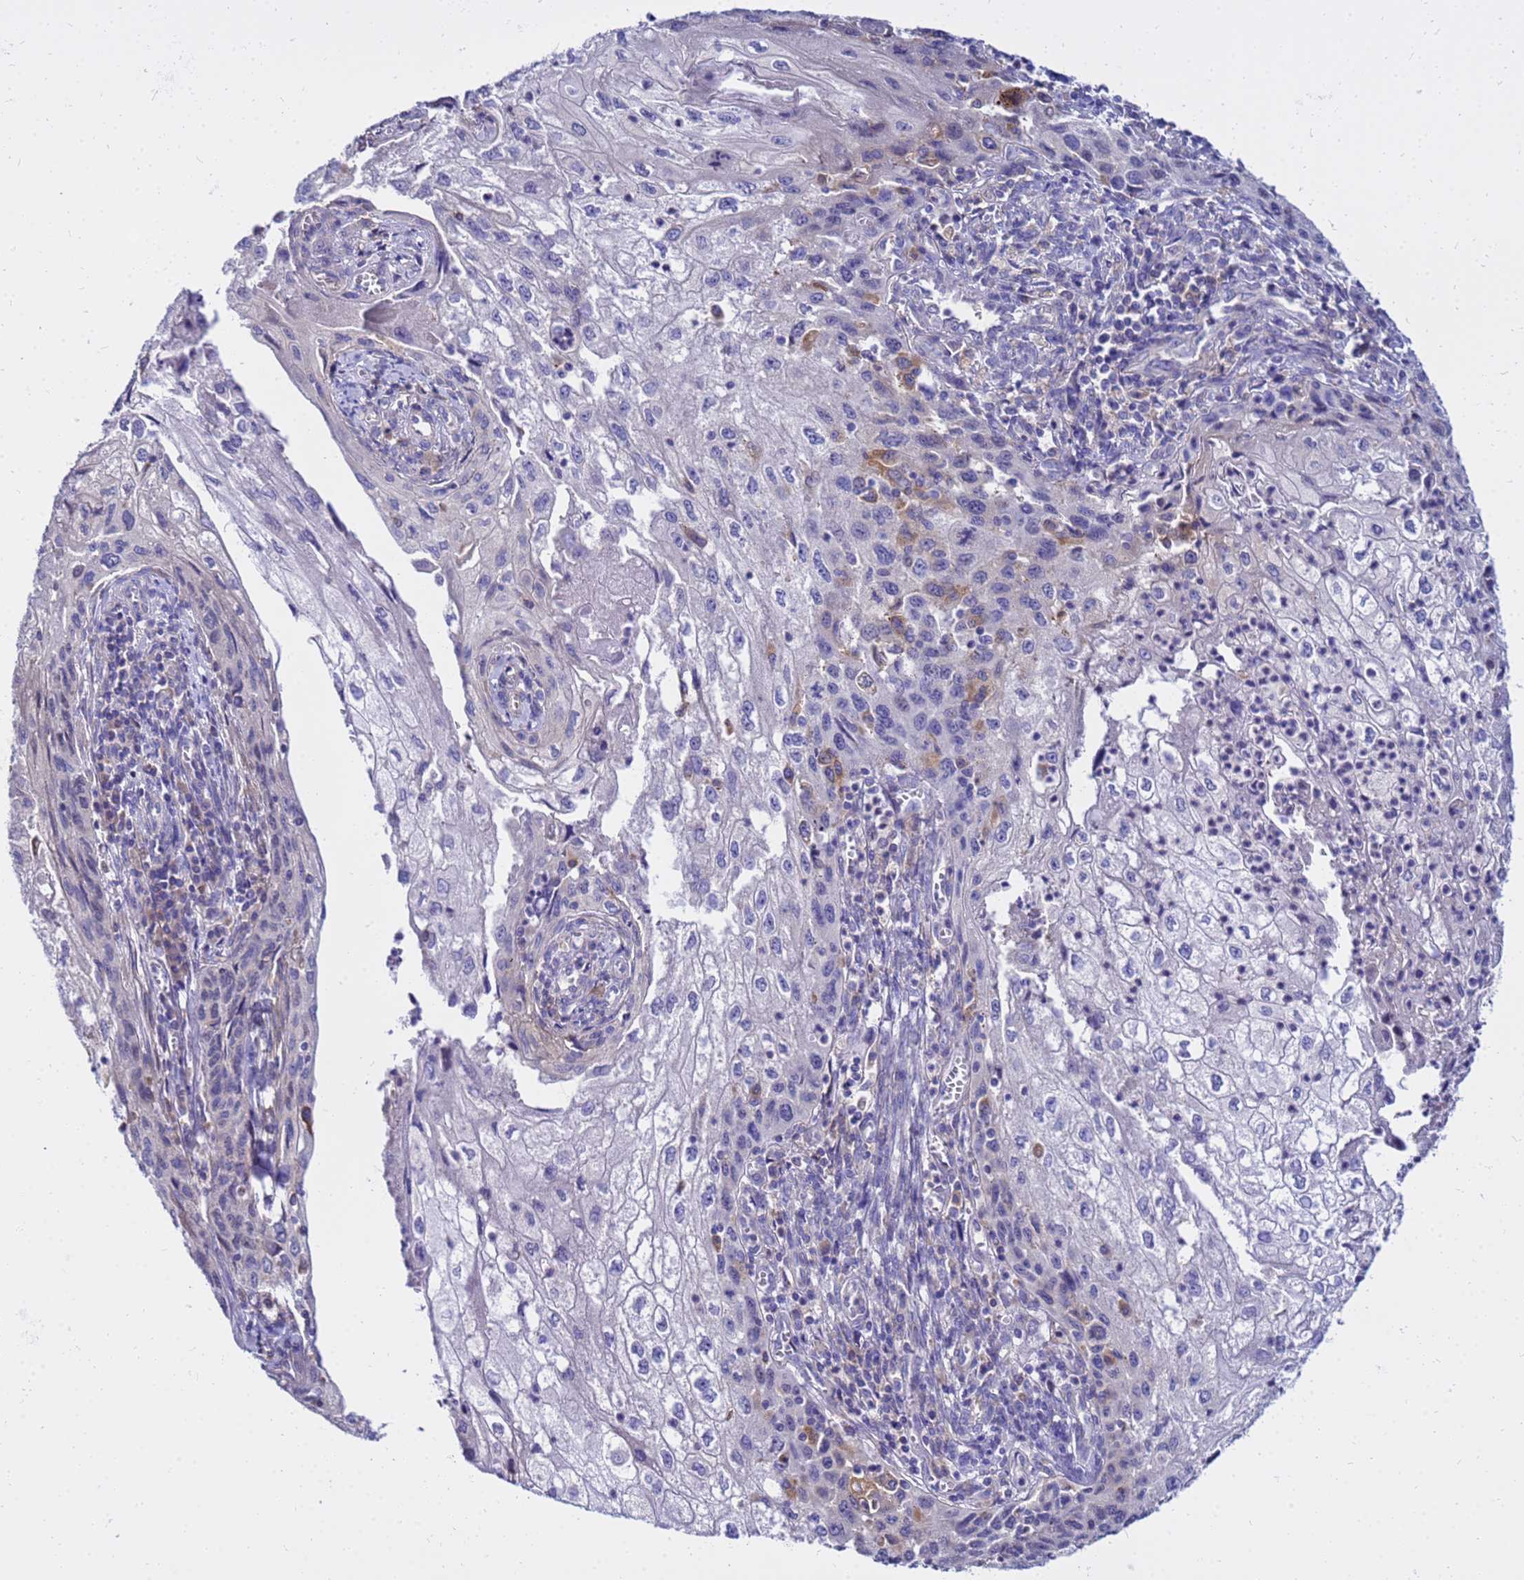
{"staining": {"intensity": "weak", "quantity": "<25%", "location": "cytoplasmic/membranous"}, "tissue": "cervical cancer", "cell_type": "Tumor cells", "image_type": "cancer", "snomed": [{"axis": "morphology", "description": "Squamous cell carcinoma, NOS"}, {"axis": "topography", "description": "Cervix"}], "caption": "Immunohistochemical staining of human cervical cancer displays no significant staining in tumor cells.", "gene": "HERC5", "patient": {"sex": "female", "age": 67}}